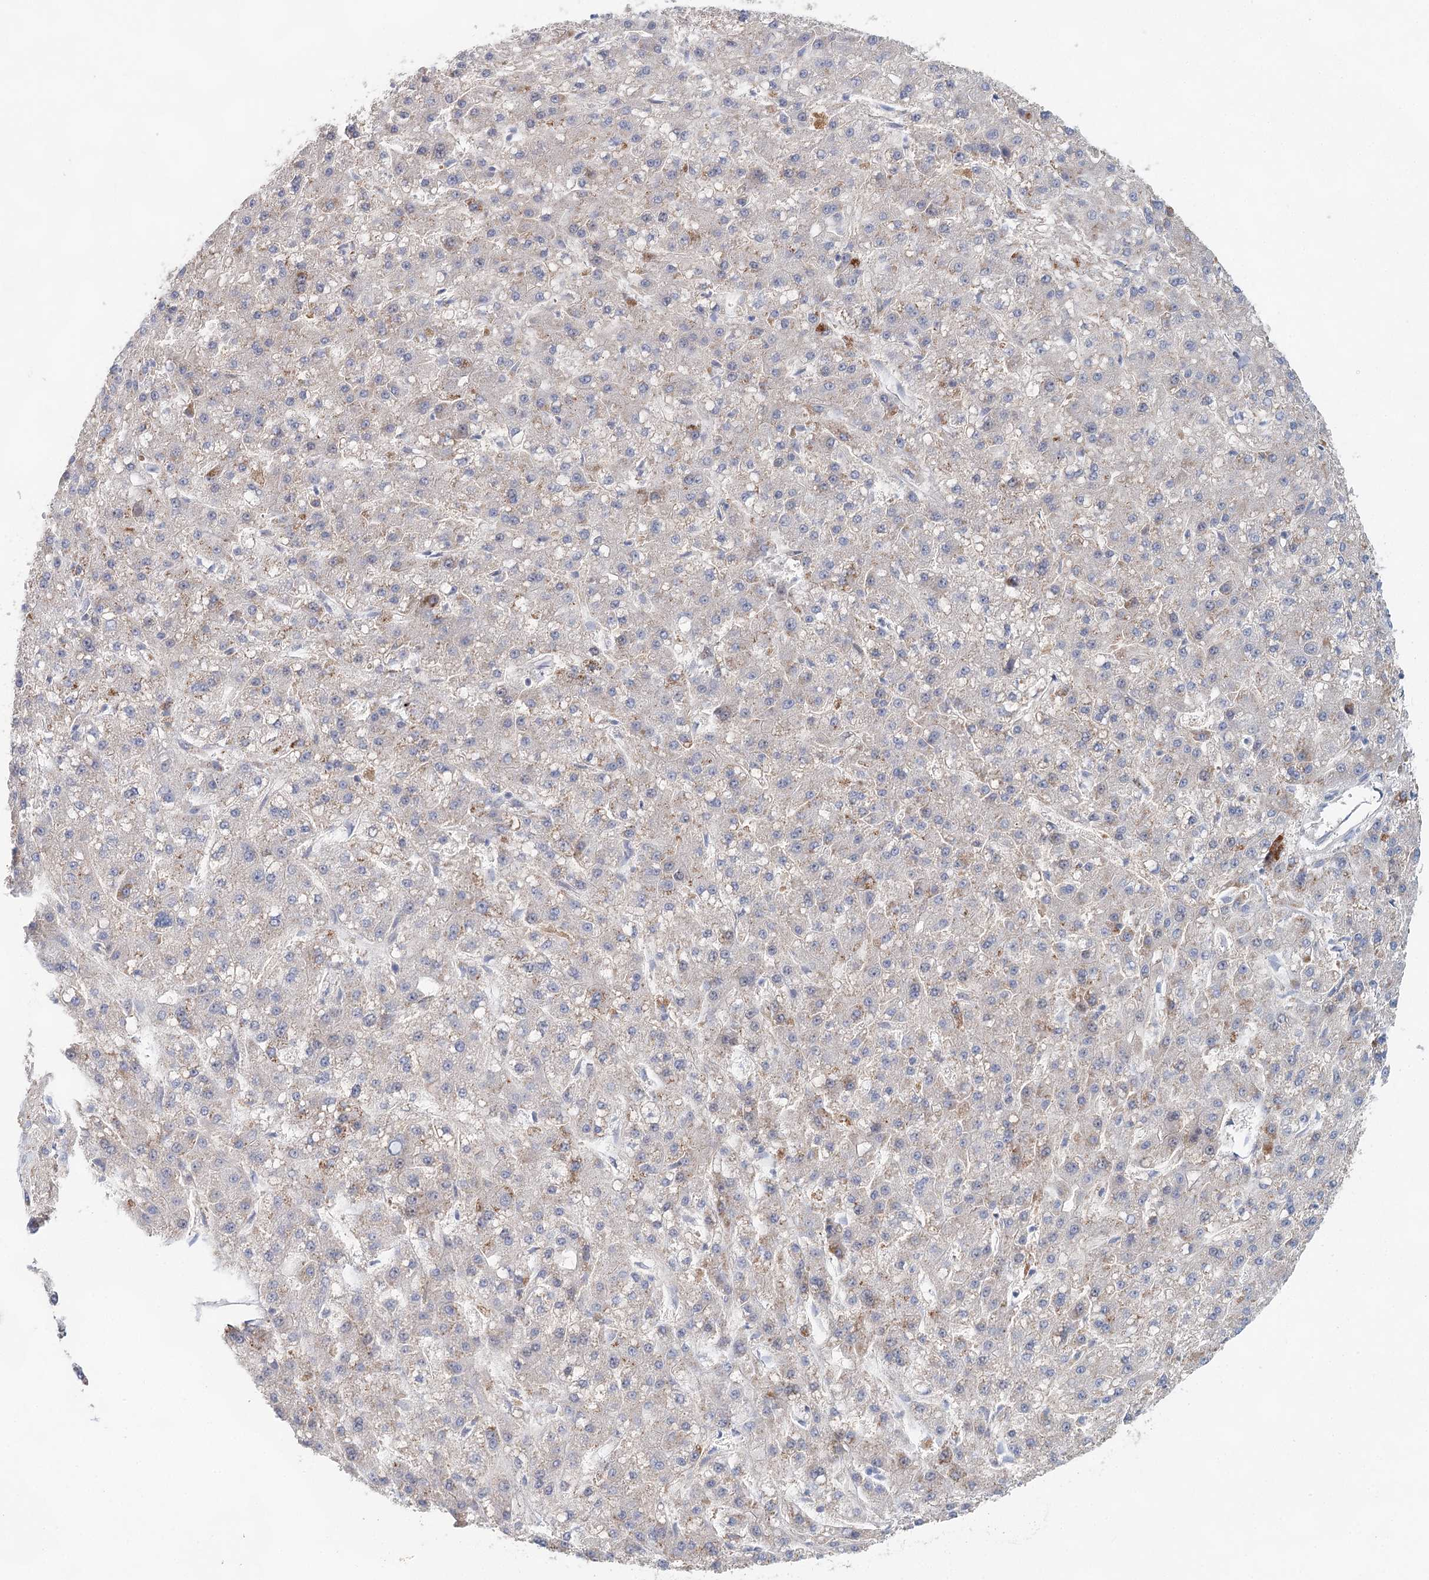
{"staining": {"intensity": "moderate", "quantity": "<25%", "location": "cytoplasmic/membranous"}, "tissue": "liver cancer", "cell_type": "Tumor cells", "image_type": "cancer", "snomed": [{"axis": "morphology", "description": "Carcinoma, Hepatocellular, NOS"}, {"axis": "topography", "description": "Liver"}], "caption": "Liver cancer stained for a protein reveals moderate cytoplasmic/membranous positivity in tumor cells.", "gene": "SLC19A3", "patient": {"sex": "male", "age": 67}}